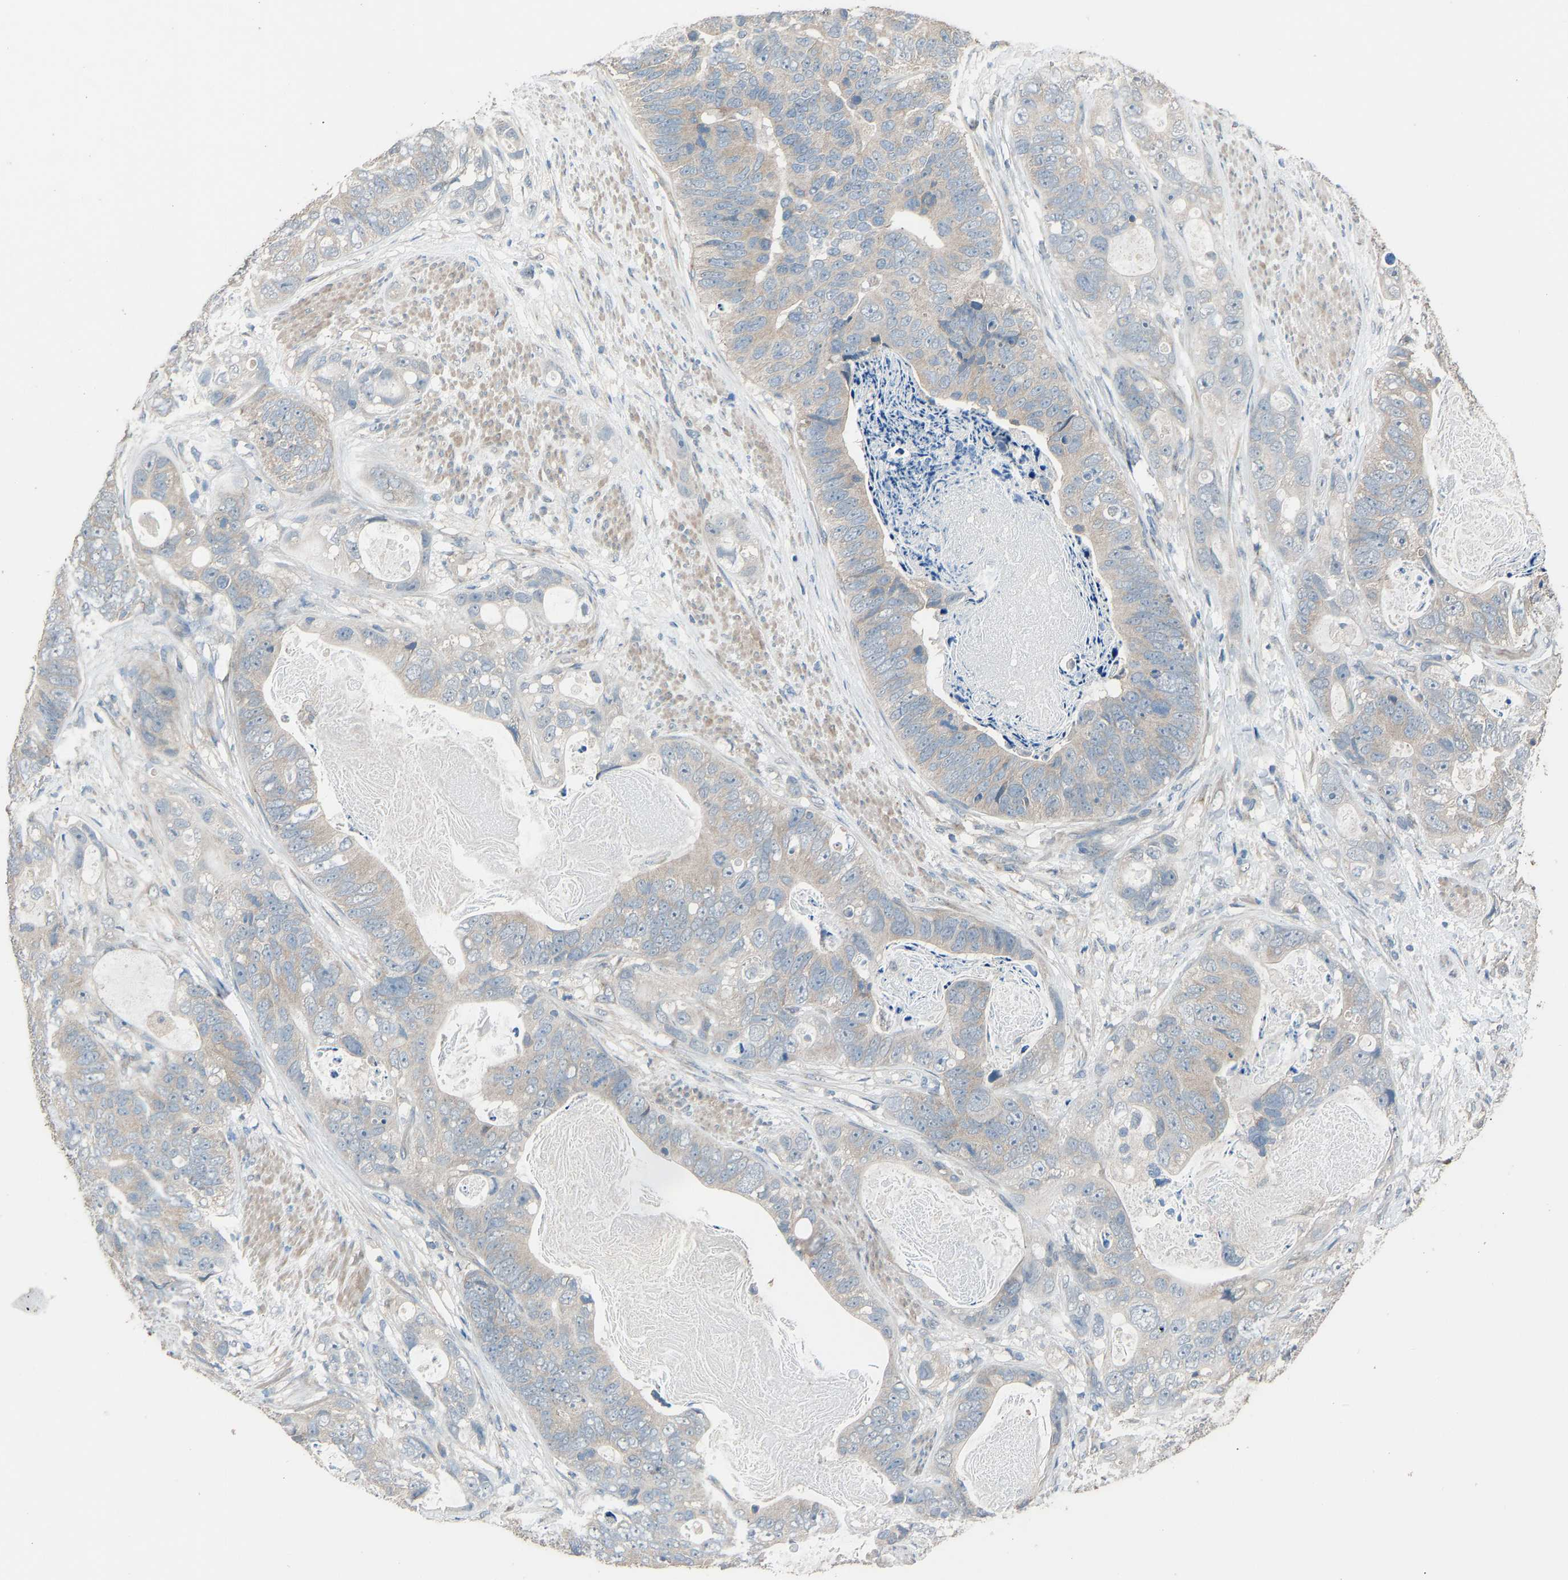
{"staining": {"intensity": "weak", "quantity": "<25%", "location": "cytoplasmic/membranous"}, "tissue": "stomach cancer", "cell_type": "Tumor cells", "image_type": "cancer", "snomed": [{"axis": "morphology", "description": "Adenocarcinoma, NOS"}, {"axis": "topography", "description": "Stomach"}], "caption": "There is no significant expression in tumor cells of stomach cancer.", "gene": "SLC43A1", "patient": {"sex": "female", "age": 89}}